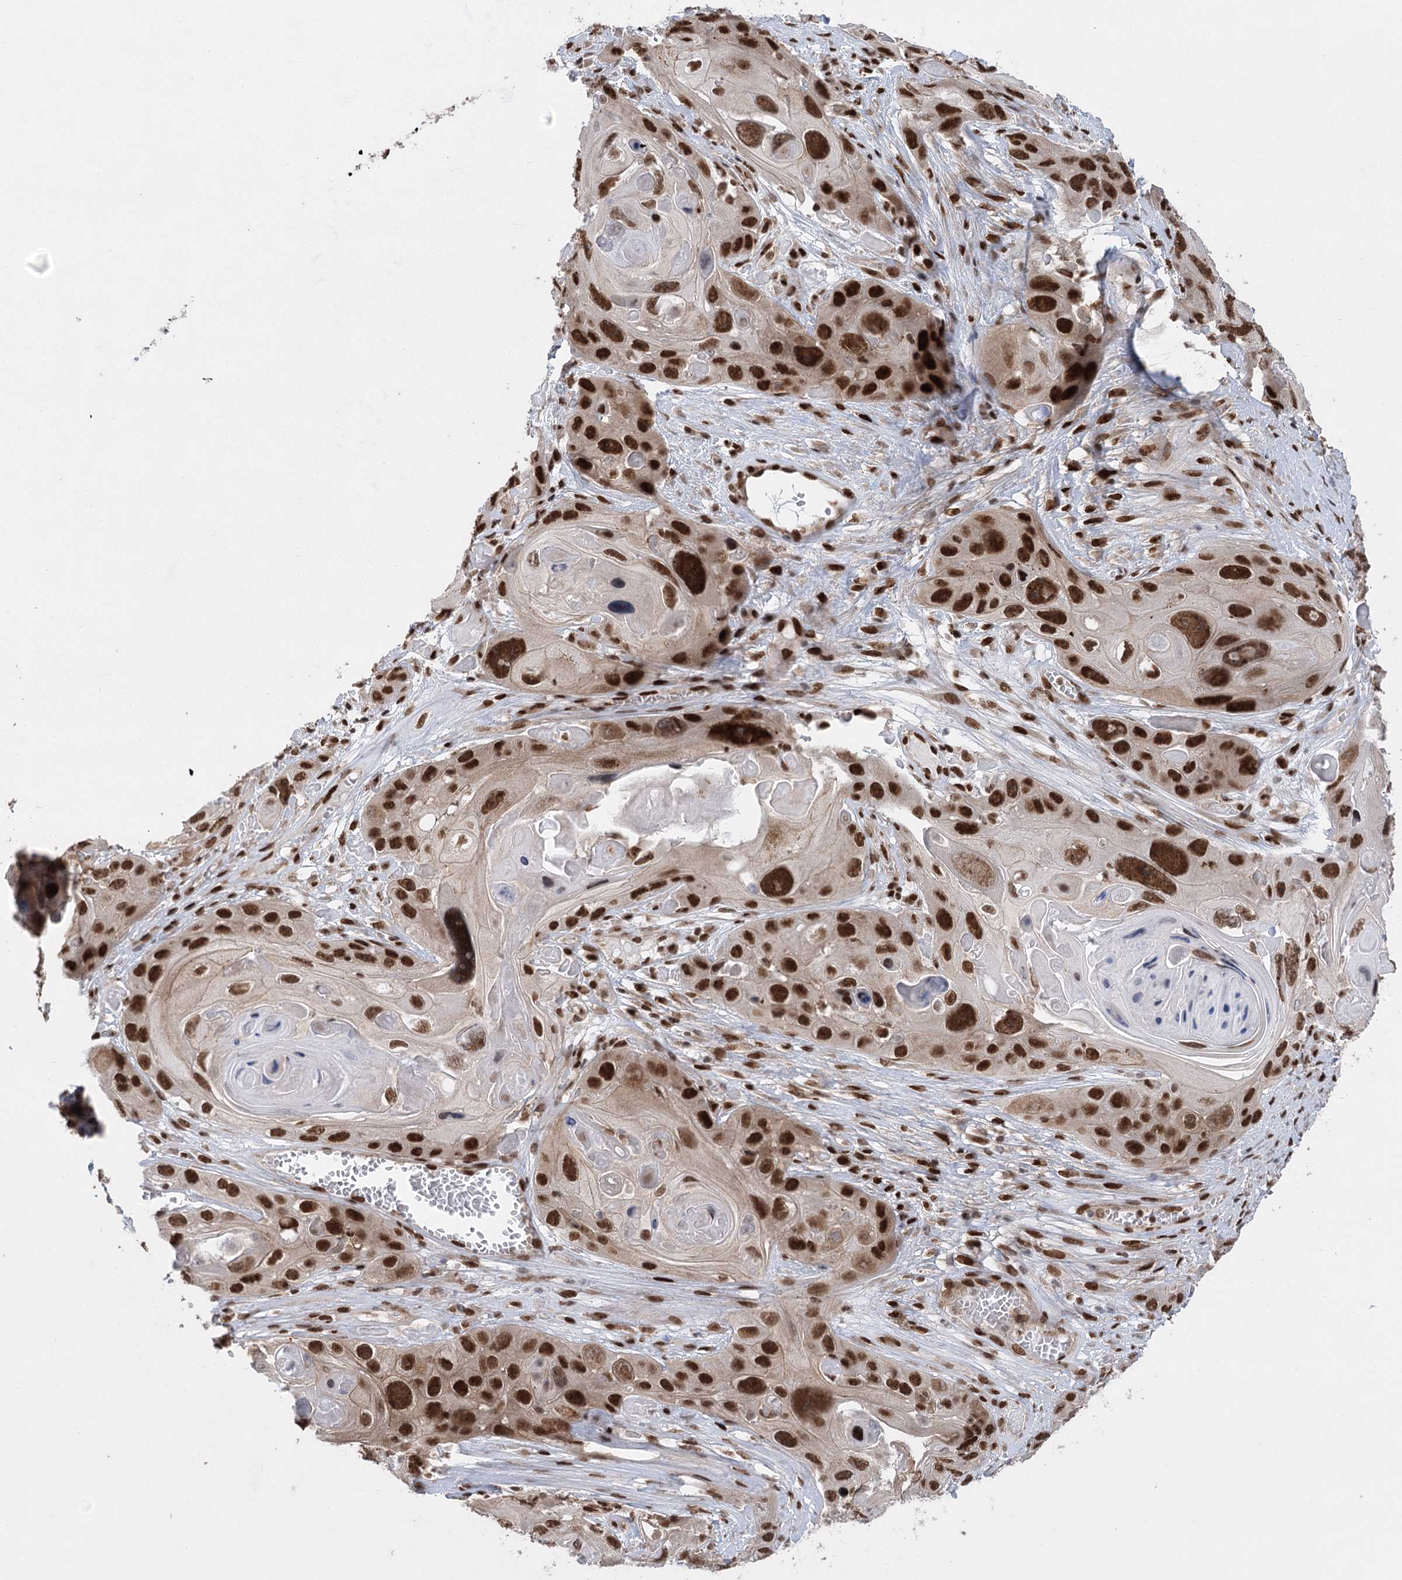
{"staining": {"intensity": "strong", "quantity": ">75%", "location": "nuclear"}, "tissue": "skin cancer", "cell_type": "Tumor cells", "image_type": "cancer", "snomed": [{"axis": "morphology", "description": "Squamous cell carcinoma, NOS"}, {"axis": "topography", "description": "Skin"}], "caption": "A brown stain shows strong nuclear positivity of a protein in skin cancer (squamous cell carcinoma) tumor cells.", "gene": "ZCCHC8", "patient": {"sex": "male", "age": 55}}